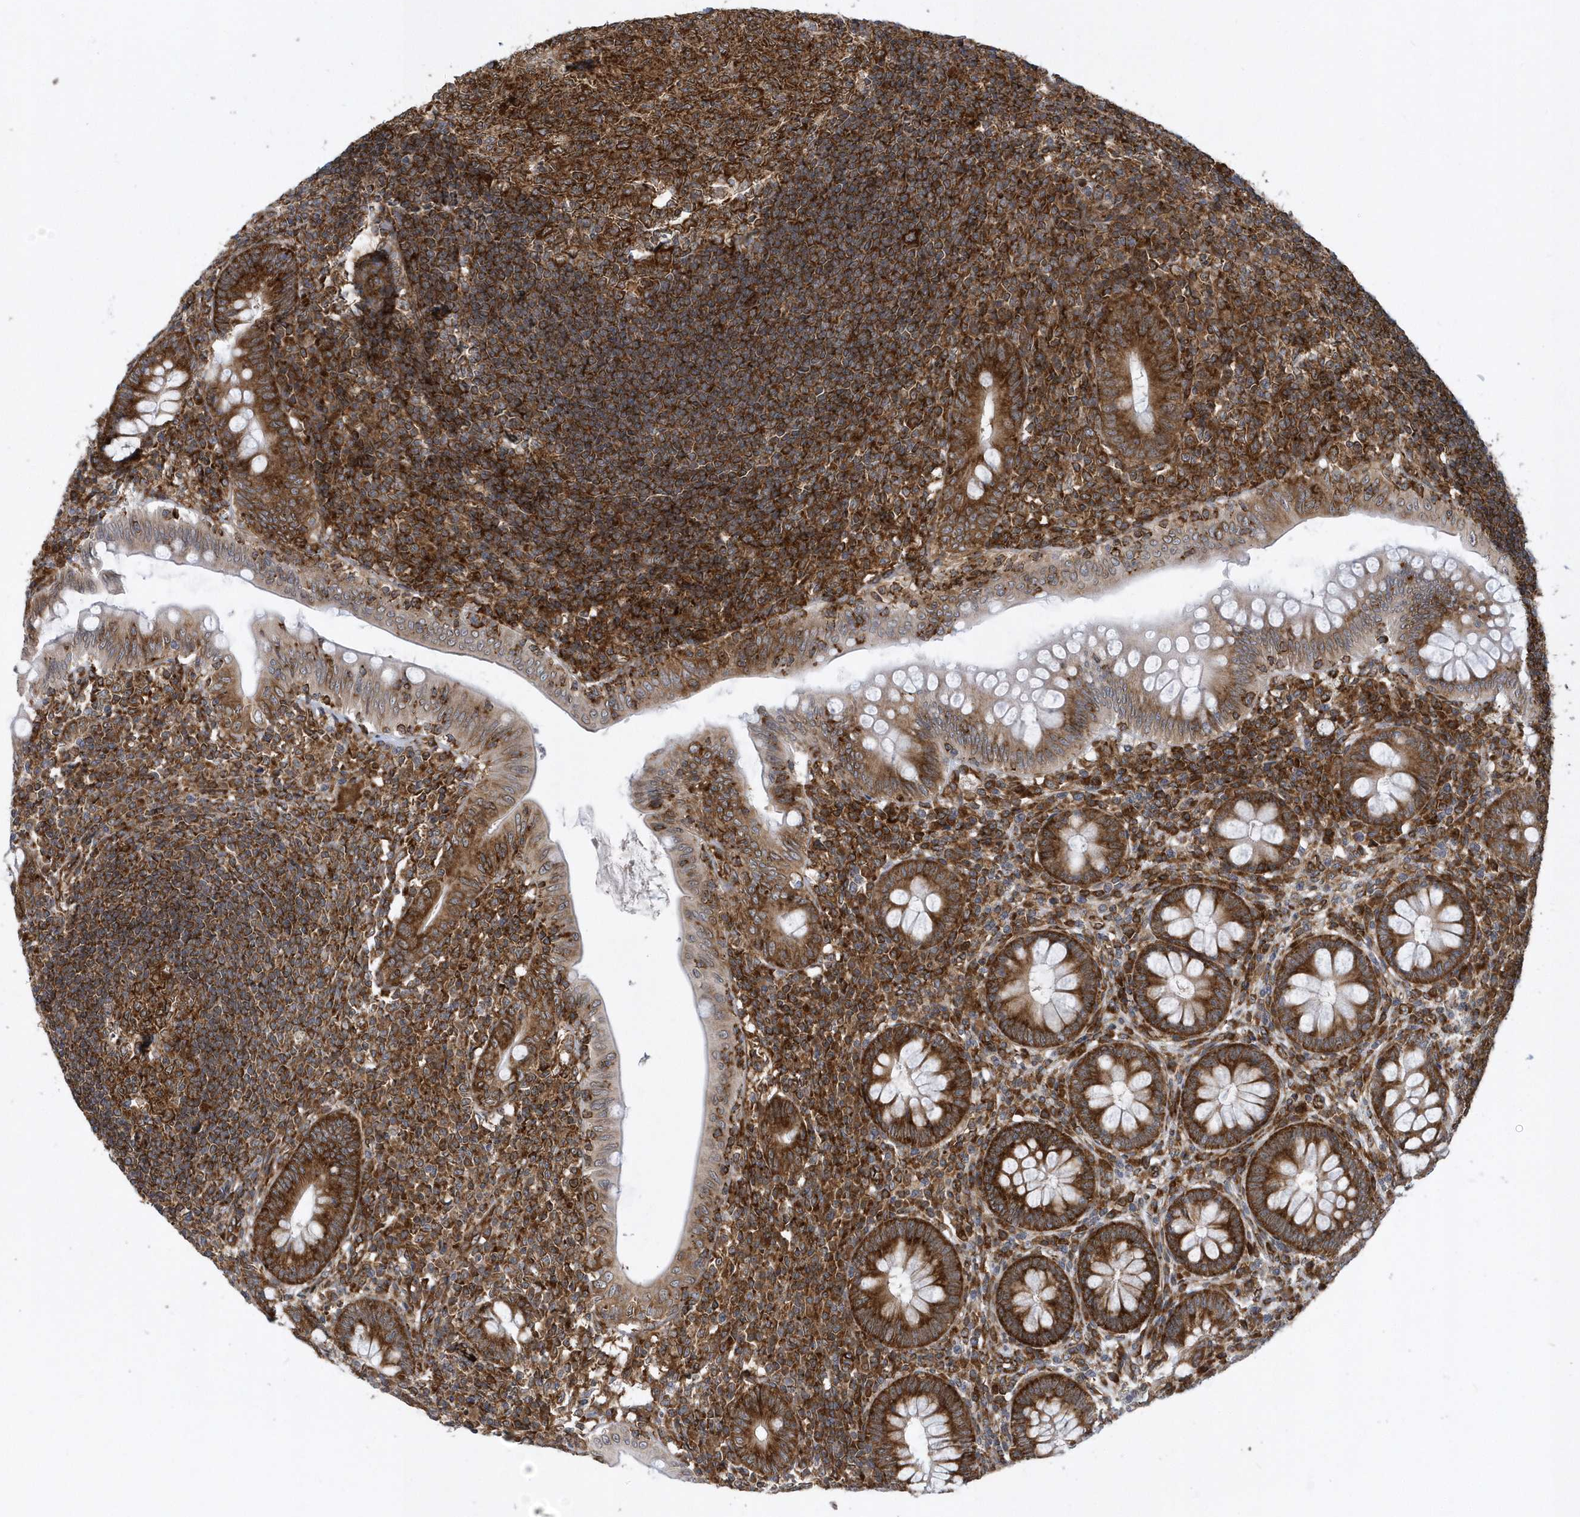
{"staining": {"intensity": "strong", "quantity": "25%-75%", "location": "cytoplasmic/membranous"}, "tissue": "appendix", "cell_type": "Glandular cells", "image_type": "normal", "snomed": [{"axis": "morphology", "description": "Normal tissue, NOS"}, {"axis": "topography", "description": "Appendix"}], "caption": "The image displays staining of normal appendix, revealing strong cytoplasmic/membranous protein positivity (brown color) within glandular cells.", "gene": "PHF1", "patient": {"sex": "male", "age": 14}}